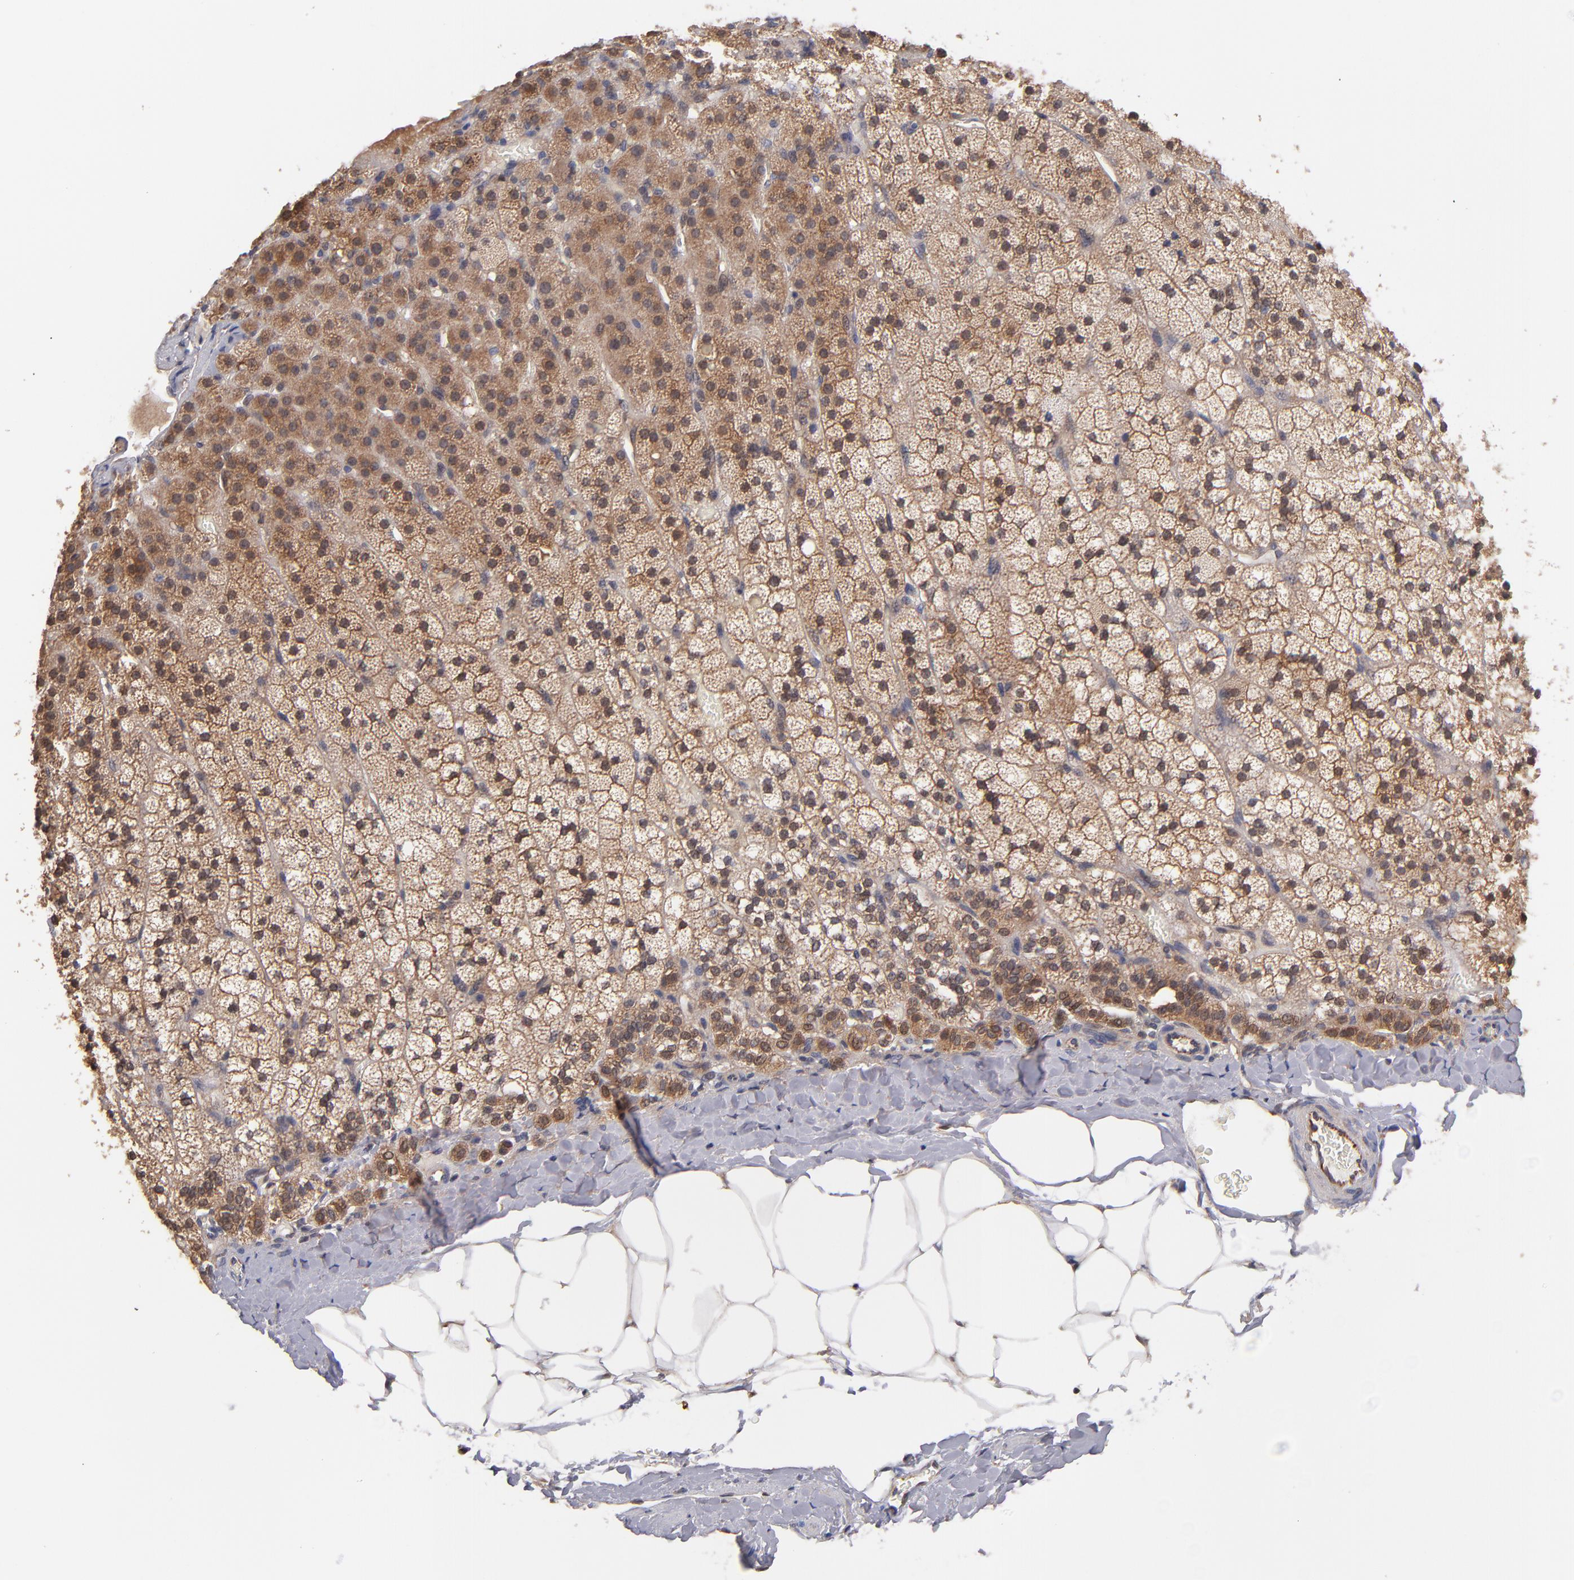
{"staining": {"intensity": "moderate", "quantity": ">75%", "location": "cytoplasmic/membranous,nuclear"}, "tissue": "adrenal gland", "cell_type": "Glandular cells", "image_type": "normal", "snomed": [{"axis": "morphology", "description": "Normal tissue, NOS"}, {"axis": "topography", "description": "Adrenal gland"}], "caption": "Immunohistochemical staining of benign human adrenal gland displays moderate cytoplasmic/membranous,nuclear protein staining in about >75% of glandular cells. (Stains: DAB in brown, nuclei in blue, Microscopy: brightfield microscopy at high magnification).", "gene": "GMFB", "patient": {"sex": "male", "age": 35}}